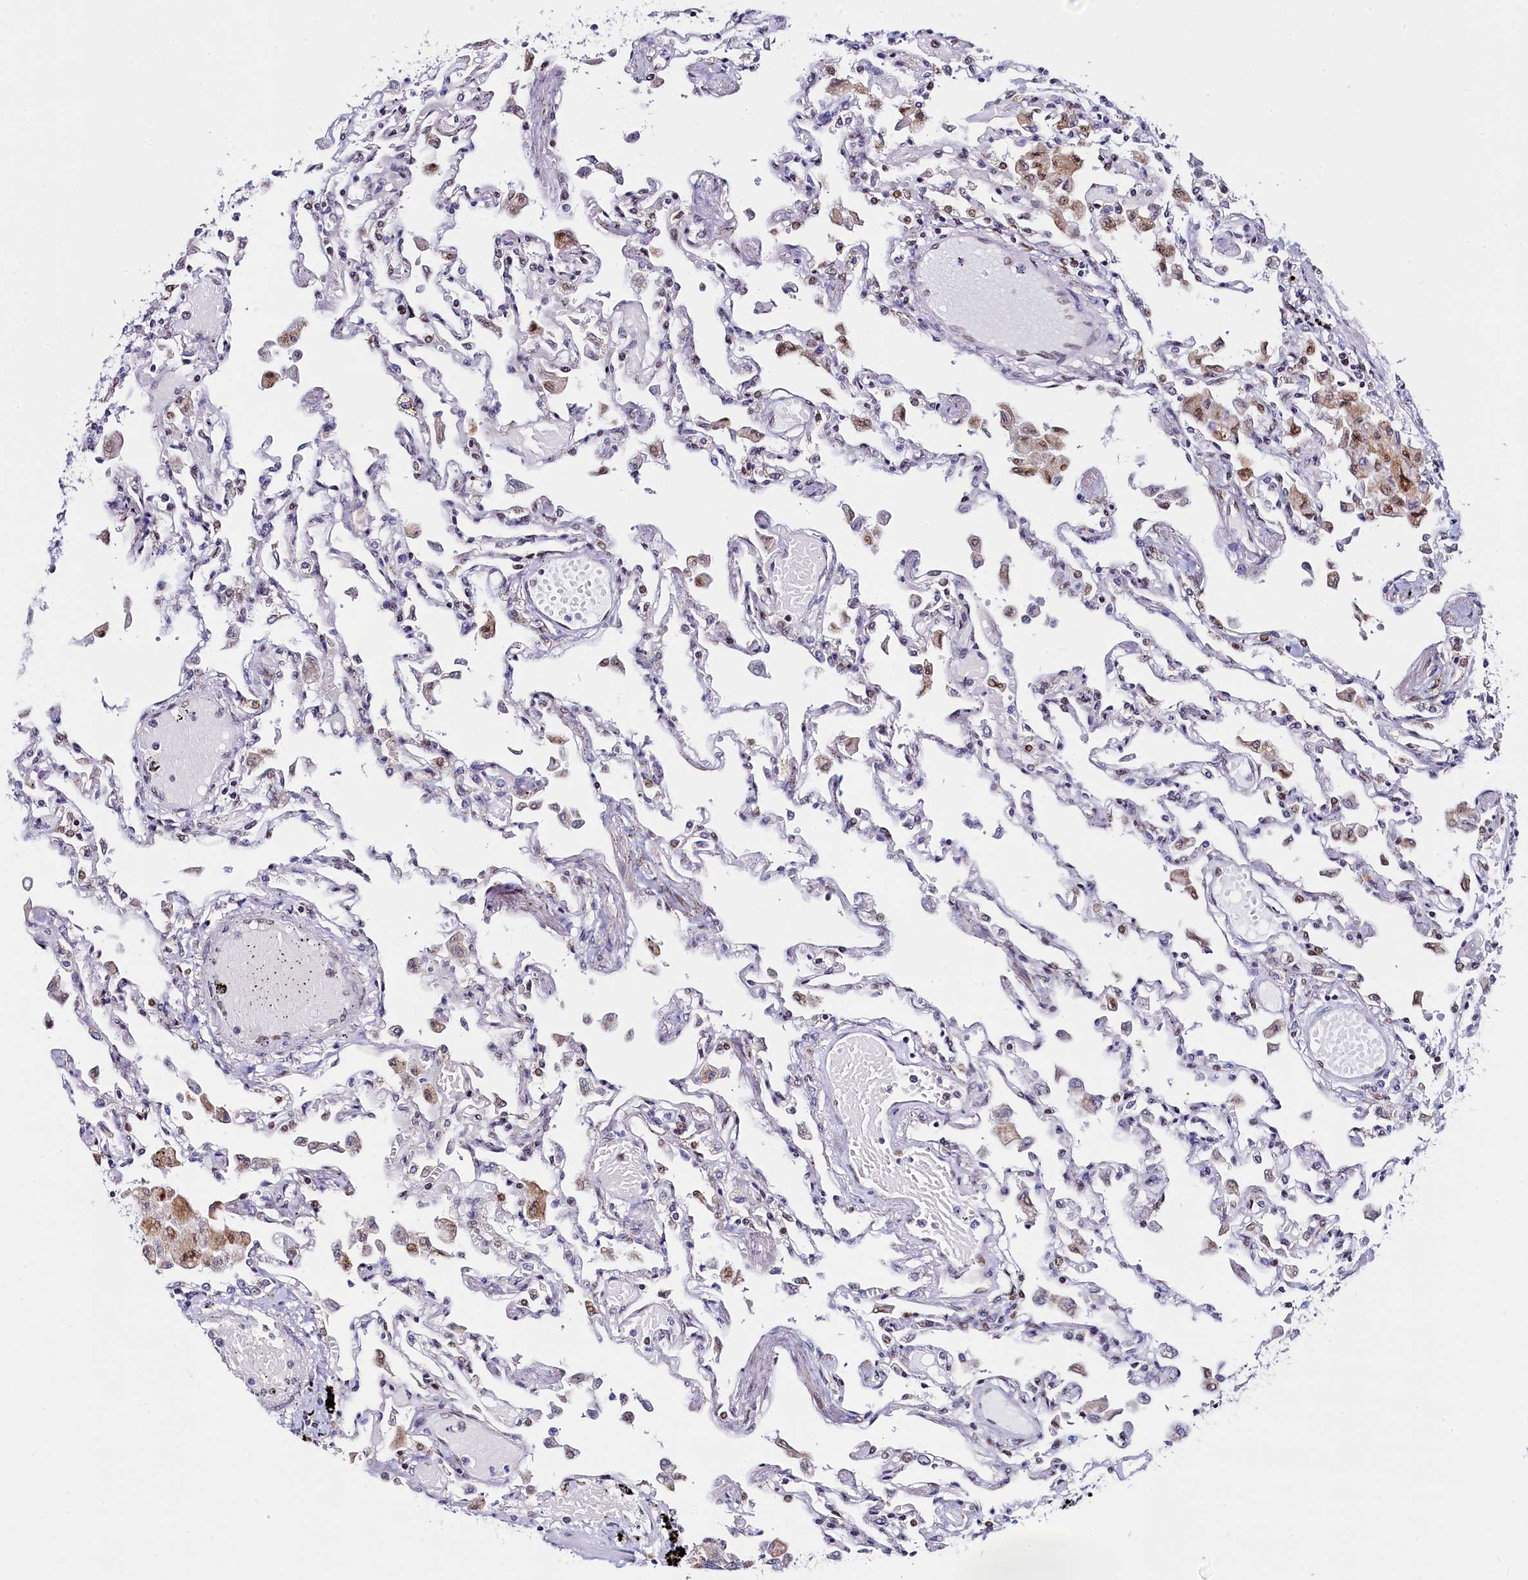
{"staining": {"intensity": "moderate", "quantity": "<25%", "location": "cytoplasmic/membranous"}, "tissue": "lung", "cell_type": "Alveolar cells", "image_type": "normal", "snomed": [{"axis": "morphology", "description": "Normal tissue, NOS"}, {"axis": "topography", "description": "Bronchus"}, {"axis": "topography", "description": "Lung"}], "caption": "This is a photomicrograph of immunohistochemistry (IHC) staining of normal lung, which shows moderate staining in the cytoplasmic/membranous of alveolar cells.", "gene": "HDGFL3", "patient": {"sex": "female", "age": 49}}